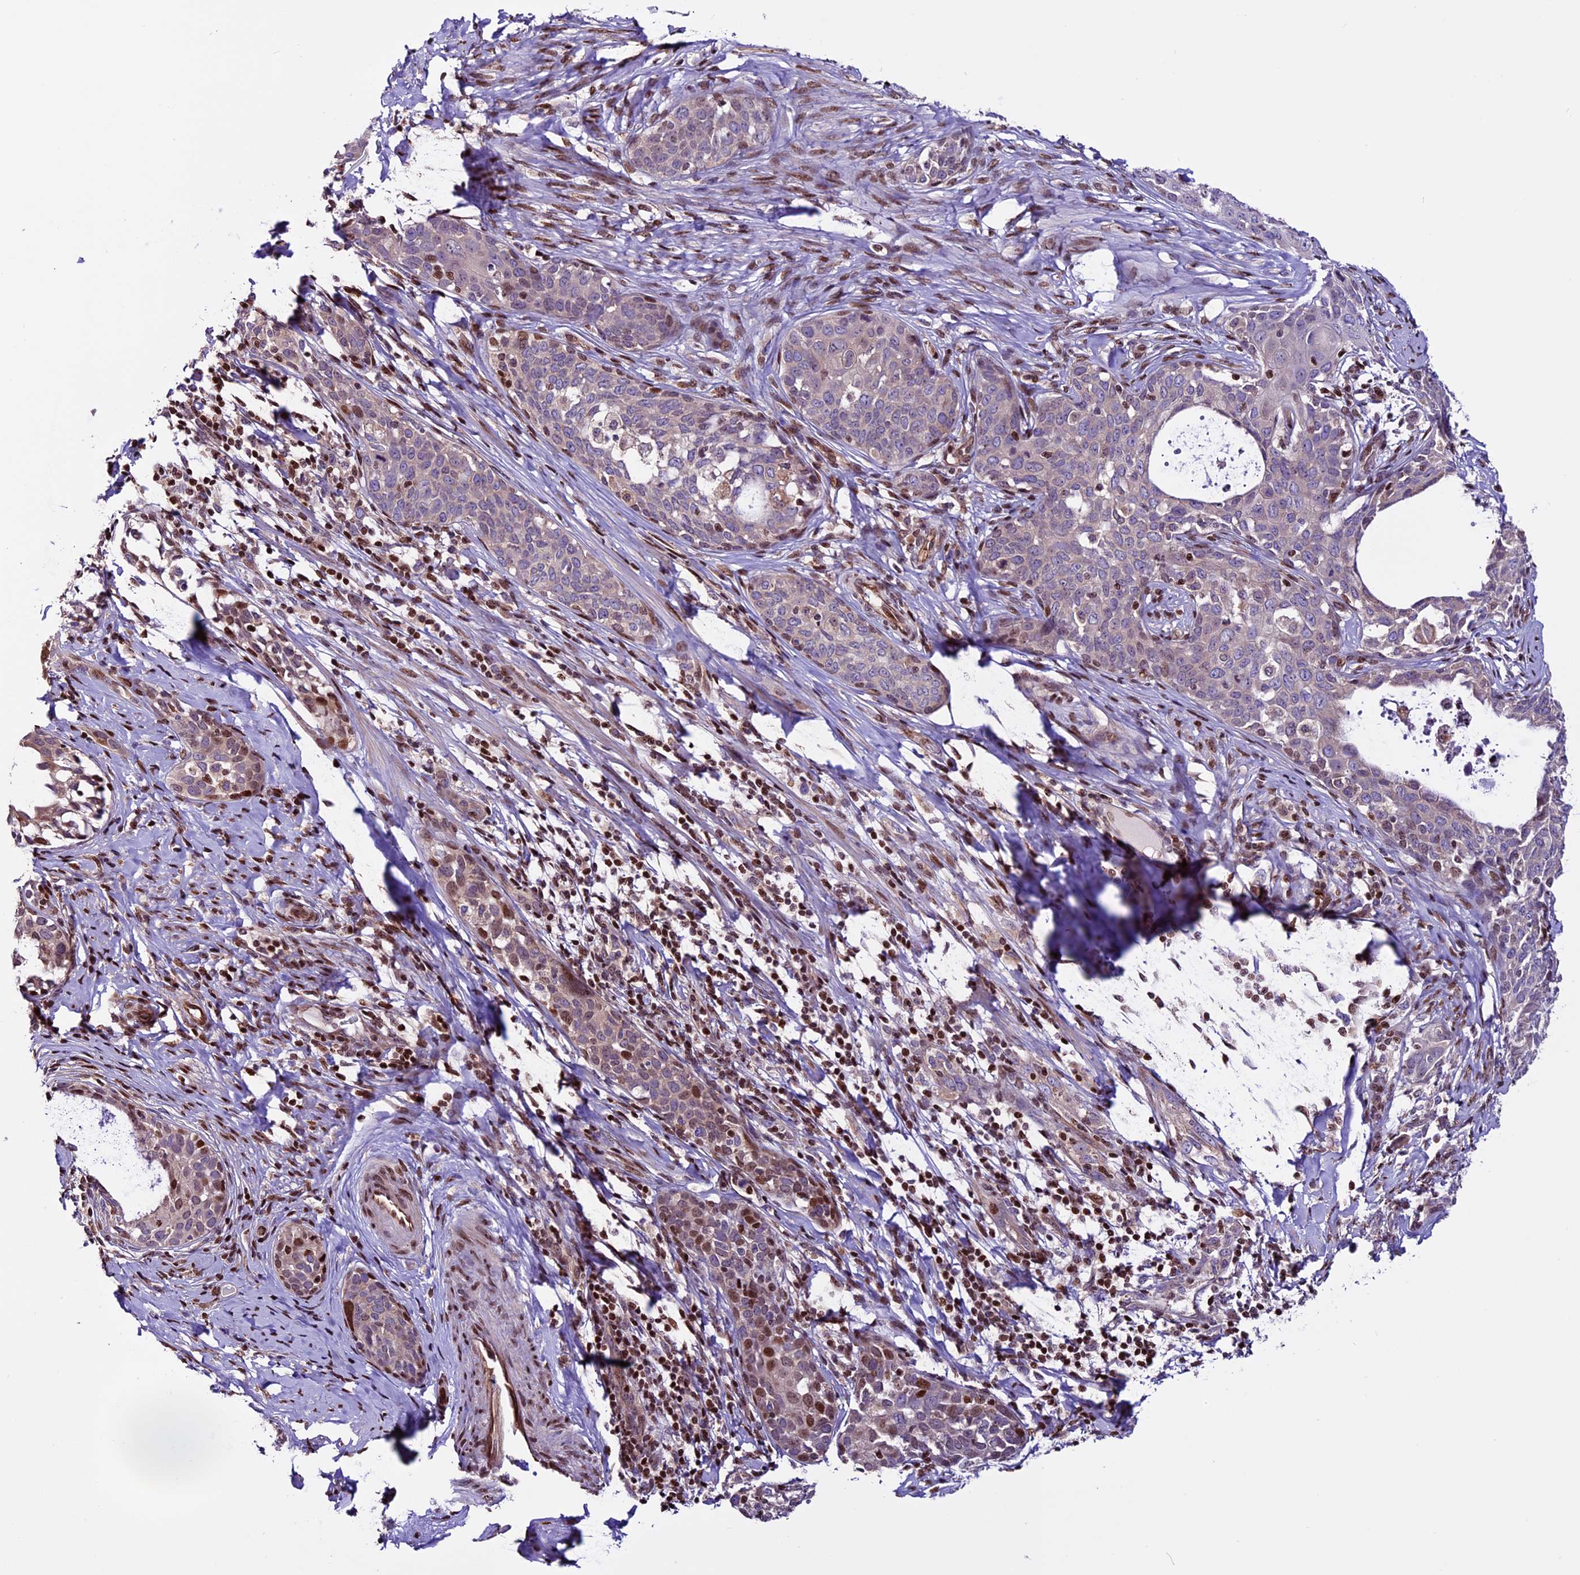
{"staining": {"intensity": "moderate", "quantity": "<25%", "location": "nuclear"}, "tissue": "cervical cancer", "cell_type": "Tumor cells", "image_type": "cancer", "snomed": [{"axis": "morphology", "description": "Squamous cell carcinoma, NOS"}, {"axis": "morphology", "description": "Adenocarcinoma, NOS"}, {"axis": "topography", "description": "Cervix"}], "caption": "The micrograph displays immunohistochemical staining of cervical cancer. There is moderate nuclear staining is seen in about <25% of tumor cells.", "gene": "RINL", "patient": {"sex": "female", "age": 52}}